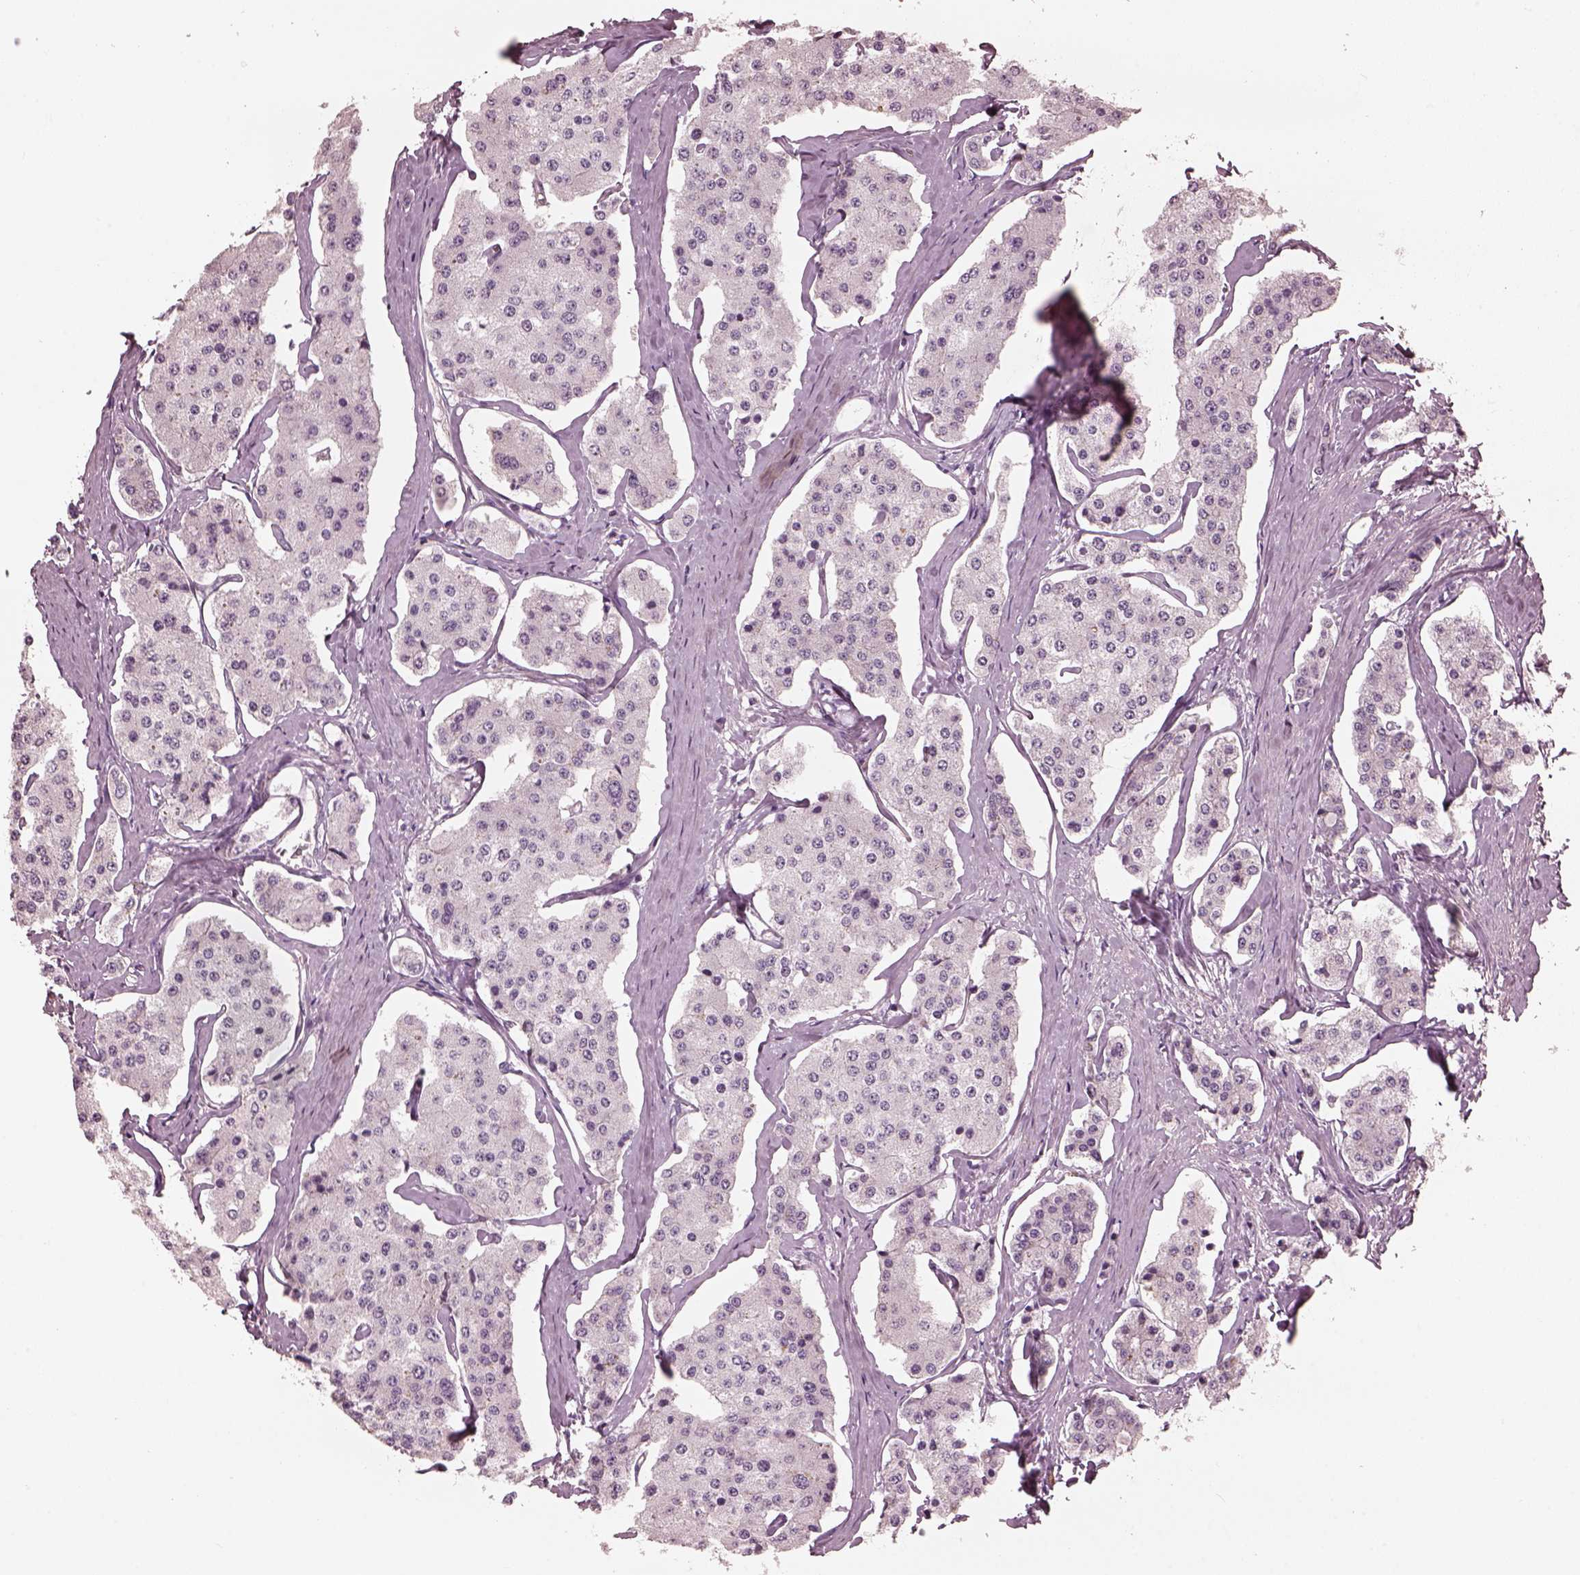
{"staining": {"intensity": "negative", "quantity": "none", "location": "none"}, "tissue": "carcinoid", "cell_type": "Tumor cells", "image_type": "cancer", "snomed": [{"axis": "morphology", "description": "Carcinoid, malignant, NOS"}, {"axis": "topography", "description": "Small intestine"}], "caption": "This is an IHC image of malignant carcinoid. There is no staining in tumor cells.", "gene": "OPTC", "patient": {"sex": "female", "age": 65}}